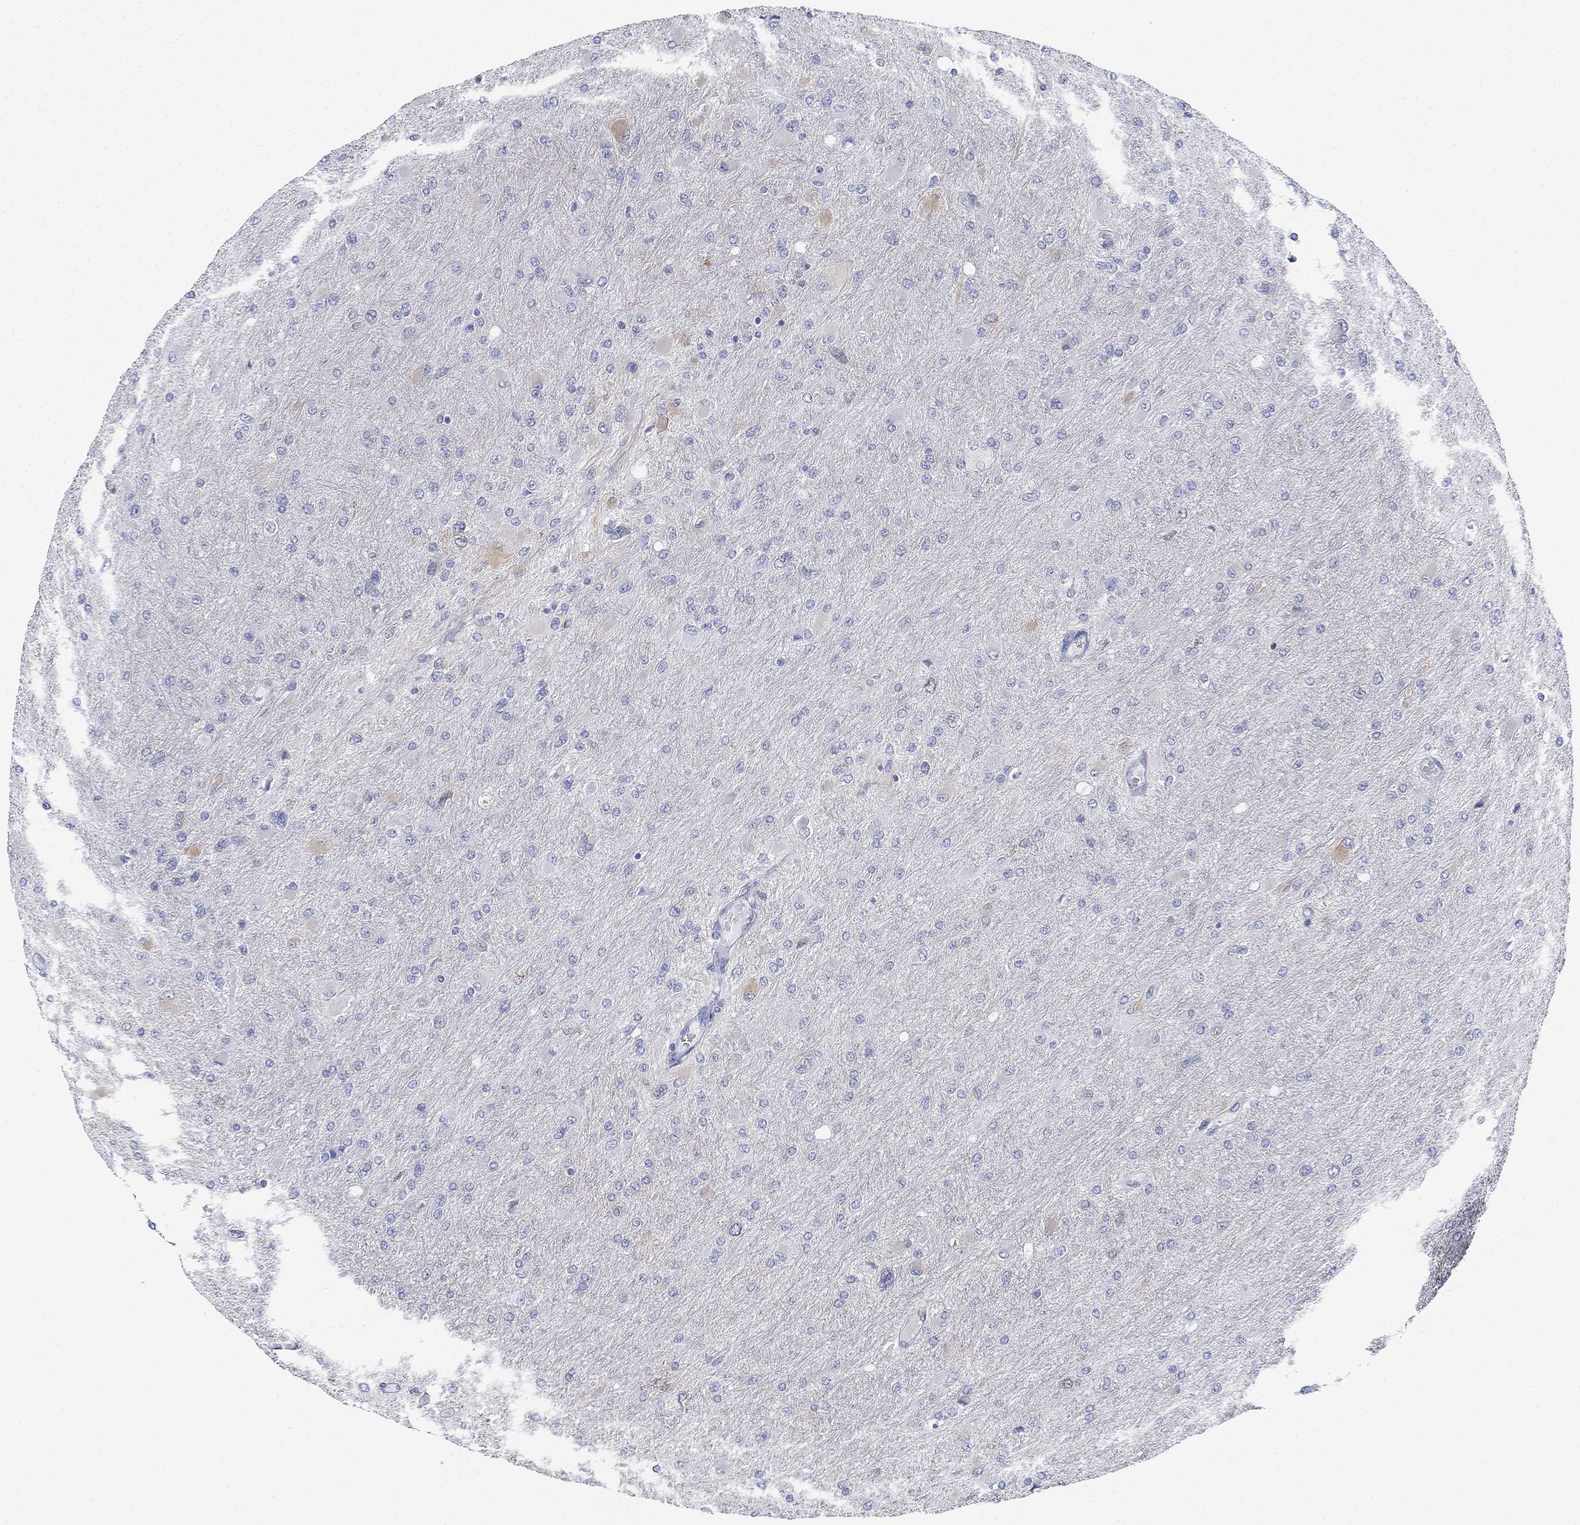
{"staining": {"intensity": "weak", "quantity": "25%-75%", "location": "cytoplasmic/membranous"}, "tissue": "glioma", "cell_type": "Tumor cells", "image_type": "cancer", "snomed": [{"axis": "morphology", "description": "Glioma, malignant, High grade"}, {"axis": "topography", "description": "Cerebral cortex"}], "caption": "Immunohistochemical staining of human glioma reveals weak cytoplasmic/membranous protein staining in approximately 25%-75% of tumor cells. (IHC, brightfield microscopy, high magnification).", "gene": "GCNA", "patient": {"sex": "female", "age": 36}}